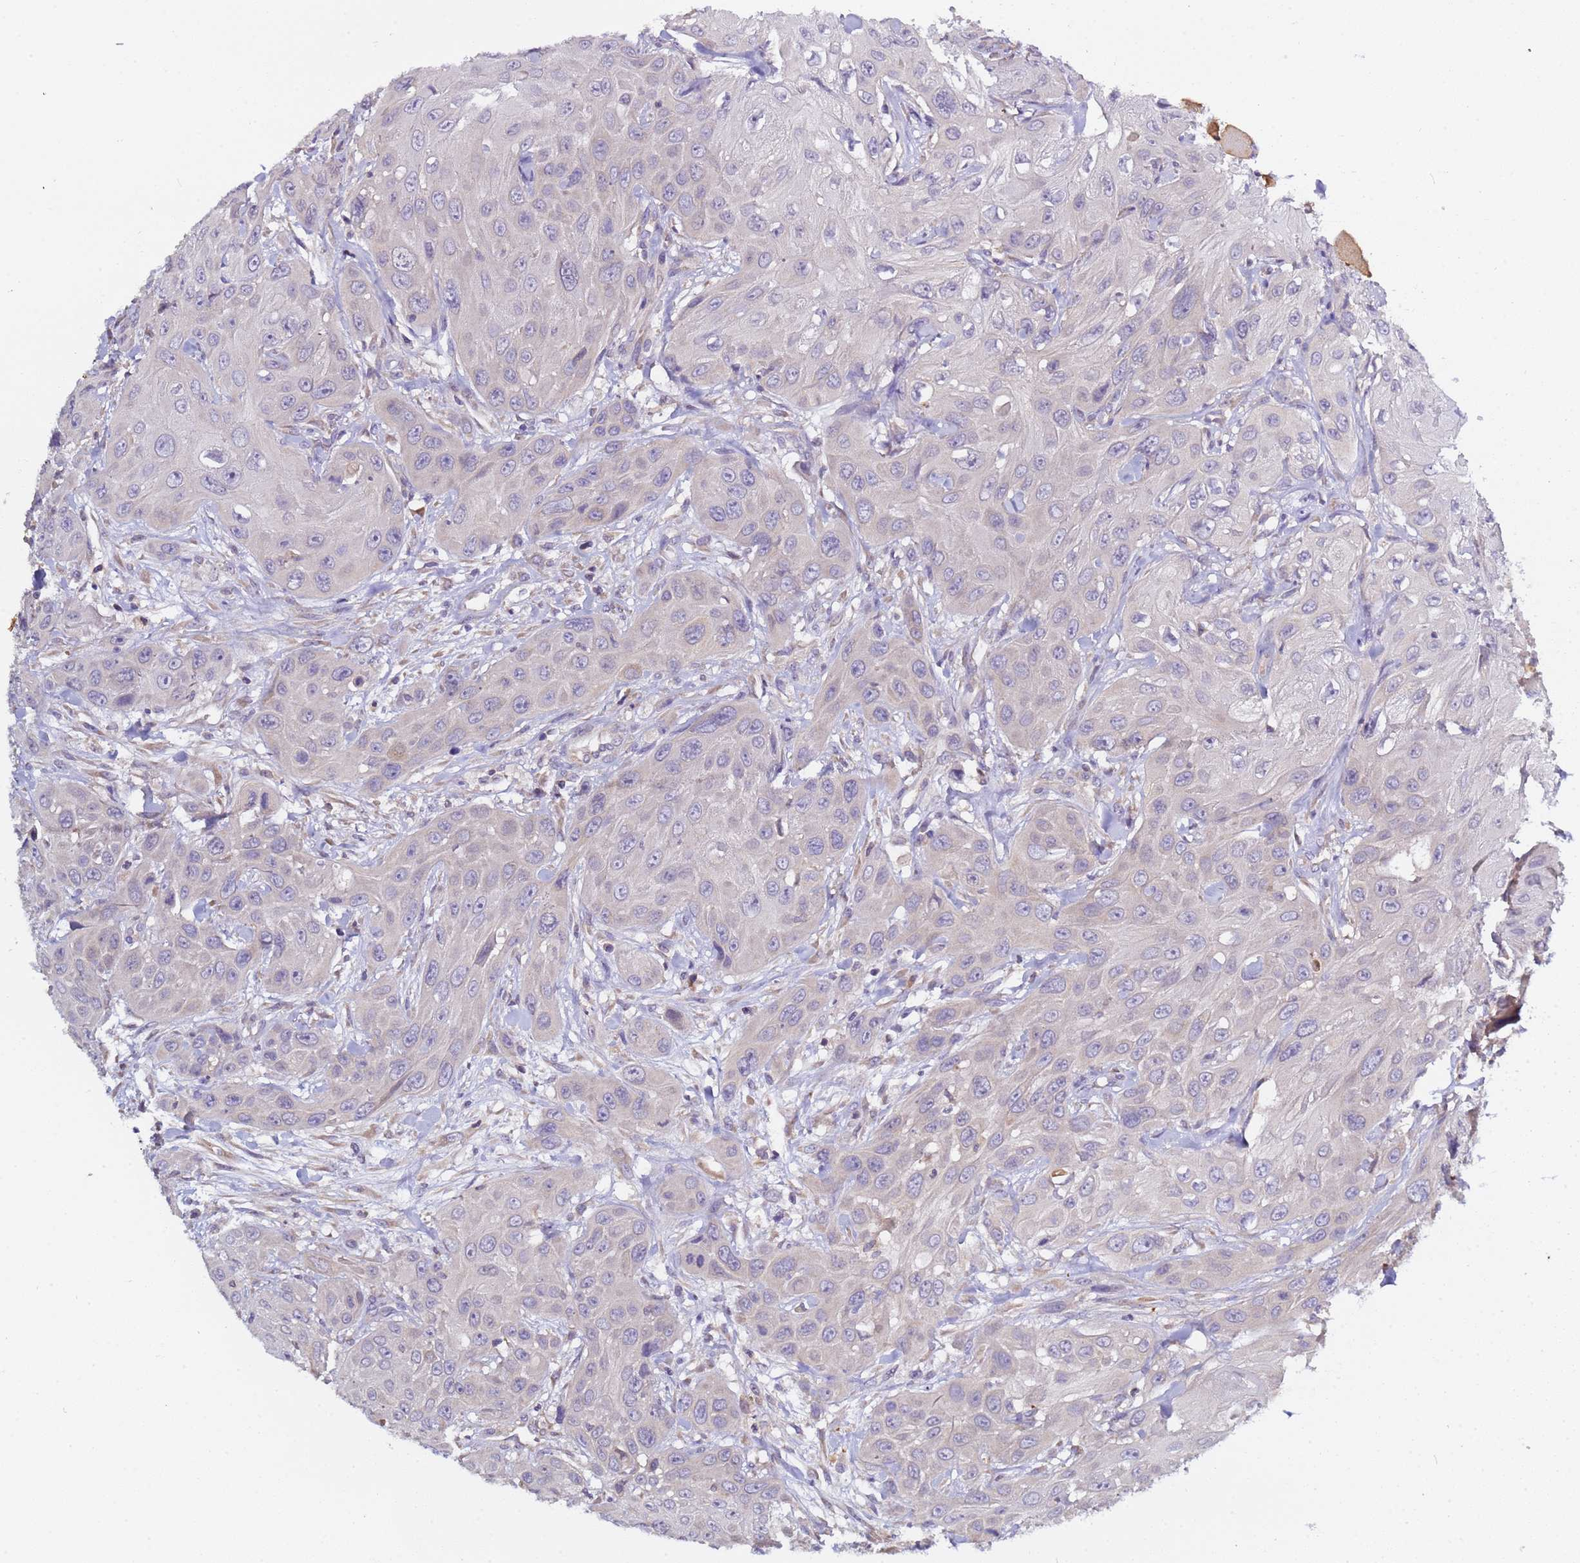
{"staining": {"intensity": "negative", "quantity": "none", "location": "none"}, "tissue": "head and neck cancer", "cell_type": "Tumor cells", "image_type": "cancer", "snomed": [{"axis": "morphology", "description": "Squamous cell carcinoma, NOS"}, {"axis": "topography", "description": "Head-Neck"}], "caption": "Immunohistochemistry image of neoplastic tissue: human head and neck squamous cell carcinoma stained with DAB (3,3'-diaminobenzidine) exhibits no significant protein expression in tumor cells.", "gene": "ELMOD2", "patient": {"sex": "male", "age": 81}}